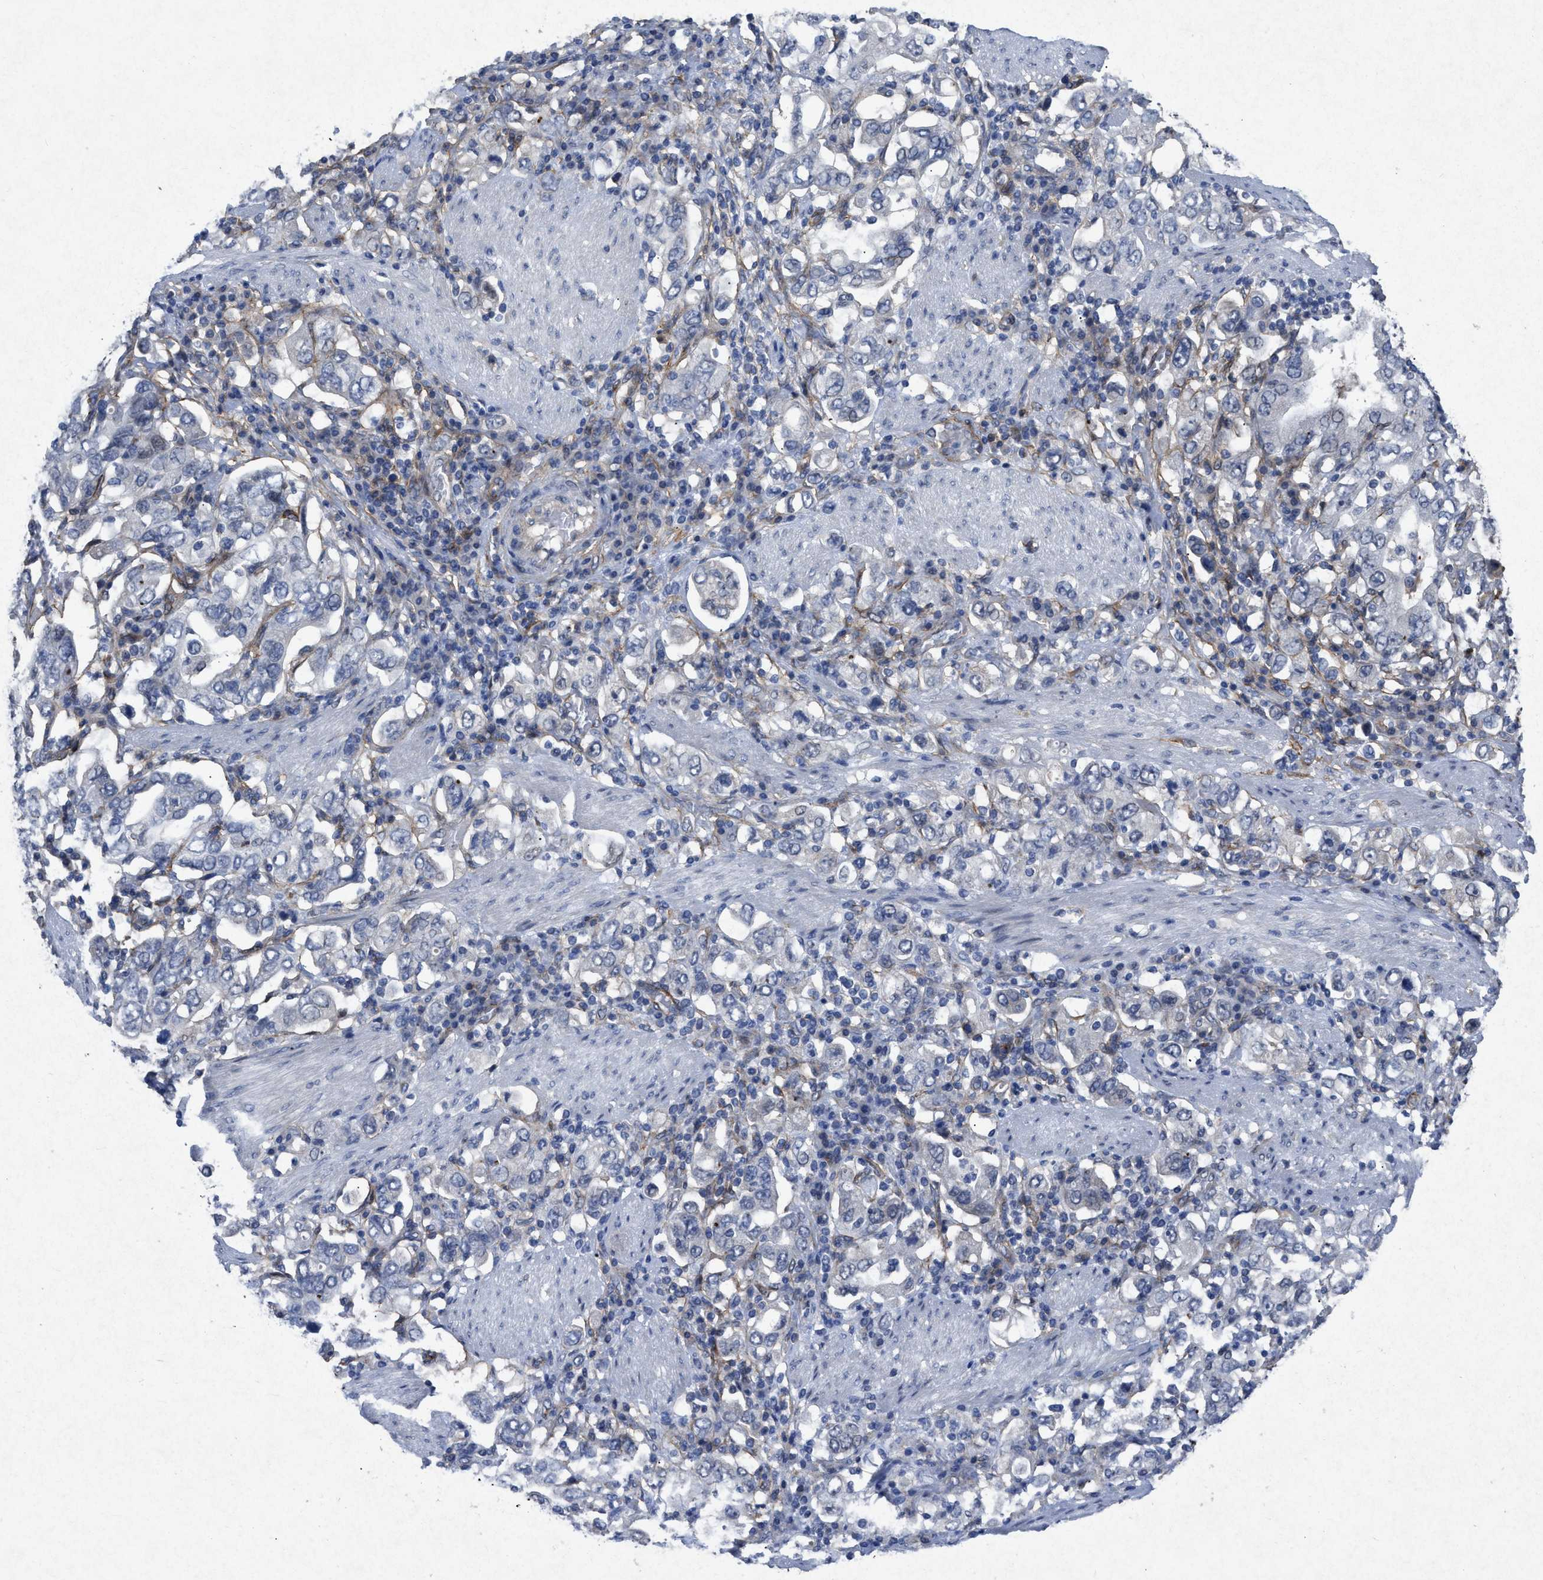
{"staining": {"intensity": "negative", "quantity": "none", "location": "none"}, "tissue": "stomach cancer", "cell_type": "Tumor cells", "image_type": "cancer", "snomed": [{"axis": "morphology", "description": "Adenocarcinoma, NOS"}, {"axis": "topography", "description": "Stomach, upper"}], "caption": "Protein analysis of stomach cancer exhibits no significant expression in tumor cells.", "gene": "PDGFRA", "patient": {"sex": "male", "age": 62}}